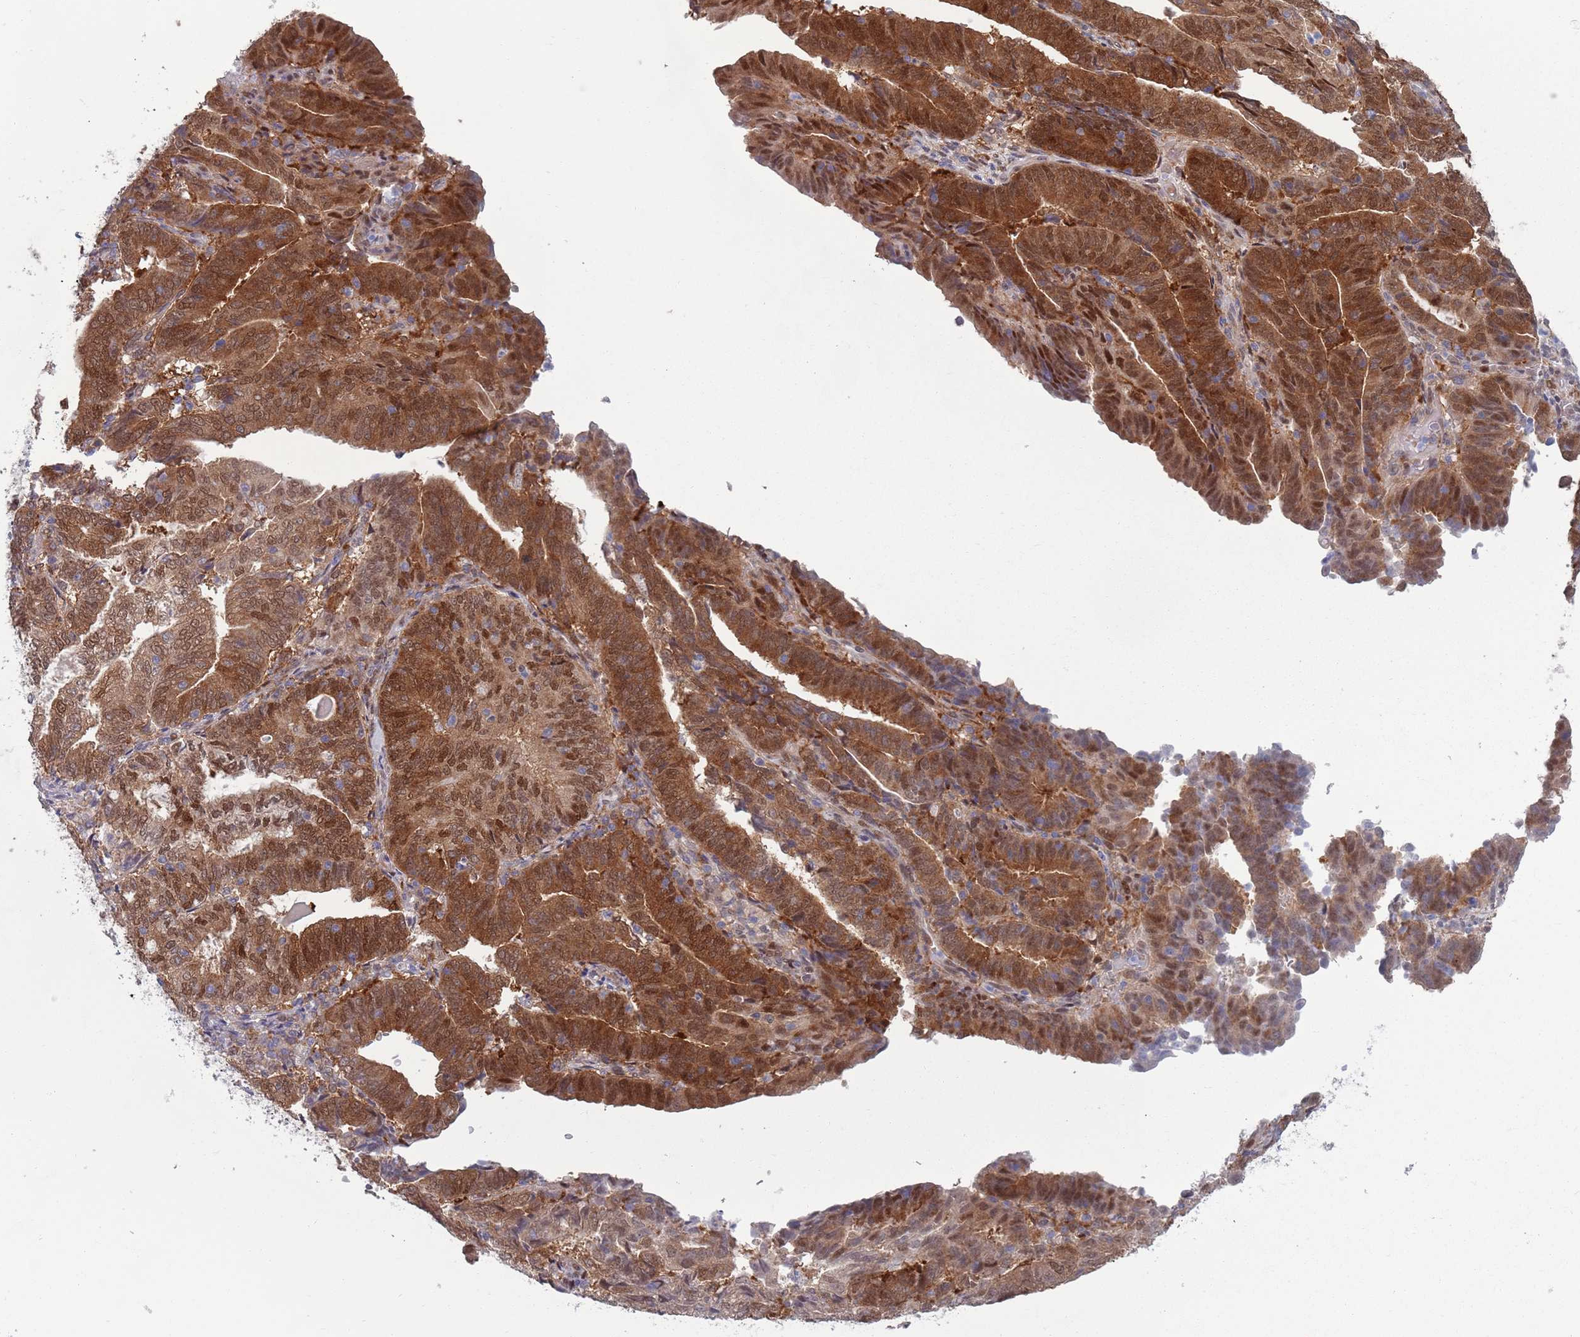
{"staining": {"intensity": "strong", "quantity": ">75%", "location": "cytoplasmic/membranous,nuclear"}, "tissue": "endometrial cancer", "cell_type": "Tumor cells", "image_type": "cancer", "snomed": [{"axis": "morphology", "description": "Adenocarcinoma, NOS"}, {"axis": "topography", "description": "Endometrium"}], "caption": "DAB immunohistochemical staining of adenocarcinoma (endometrial) exhibits strong cytoplasmic/membranous and nuclear protein expression in approximately >75% of tumor cells. Using DAB (brown) and hematoxylin (blue) stains, captured at high magnification using brightfield microscopy.", "gene": "CLNS1A", "patient": {"sex": "female", "age": 70}}